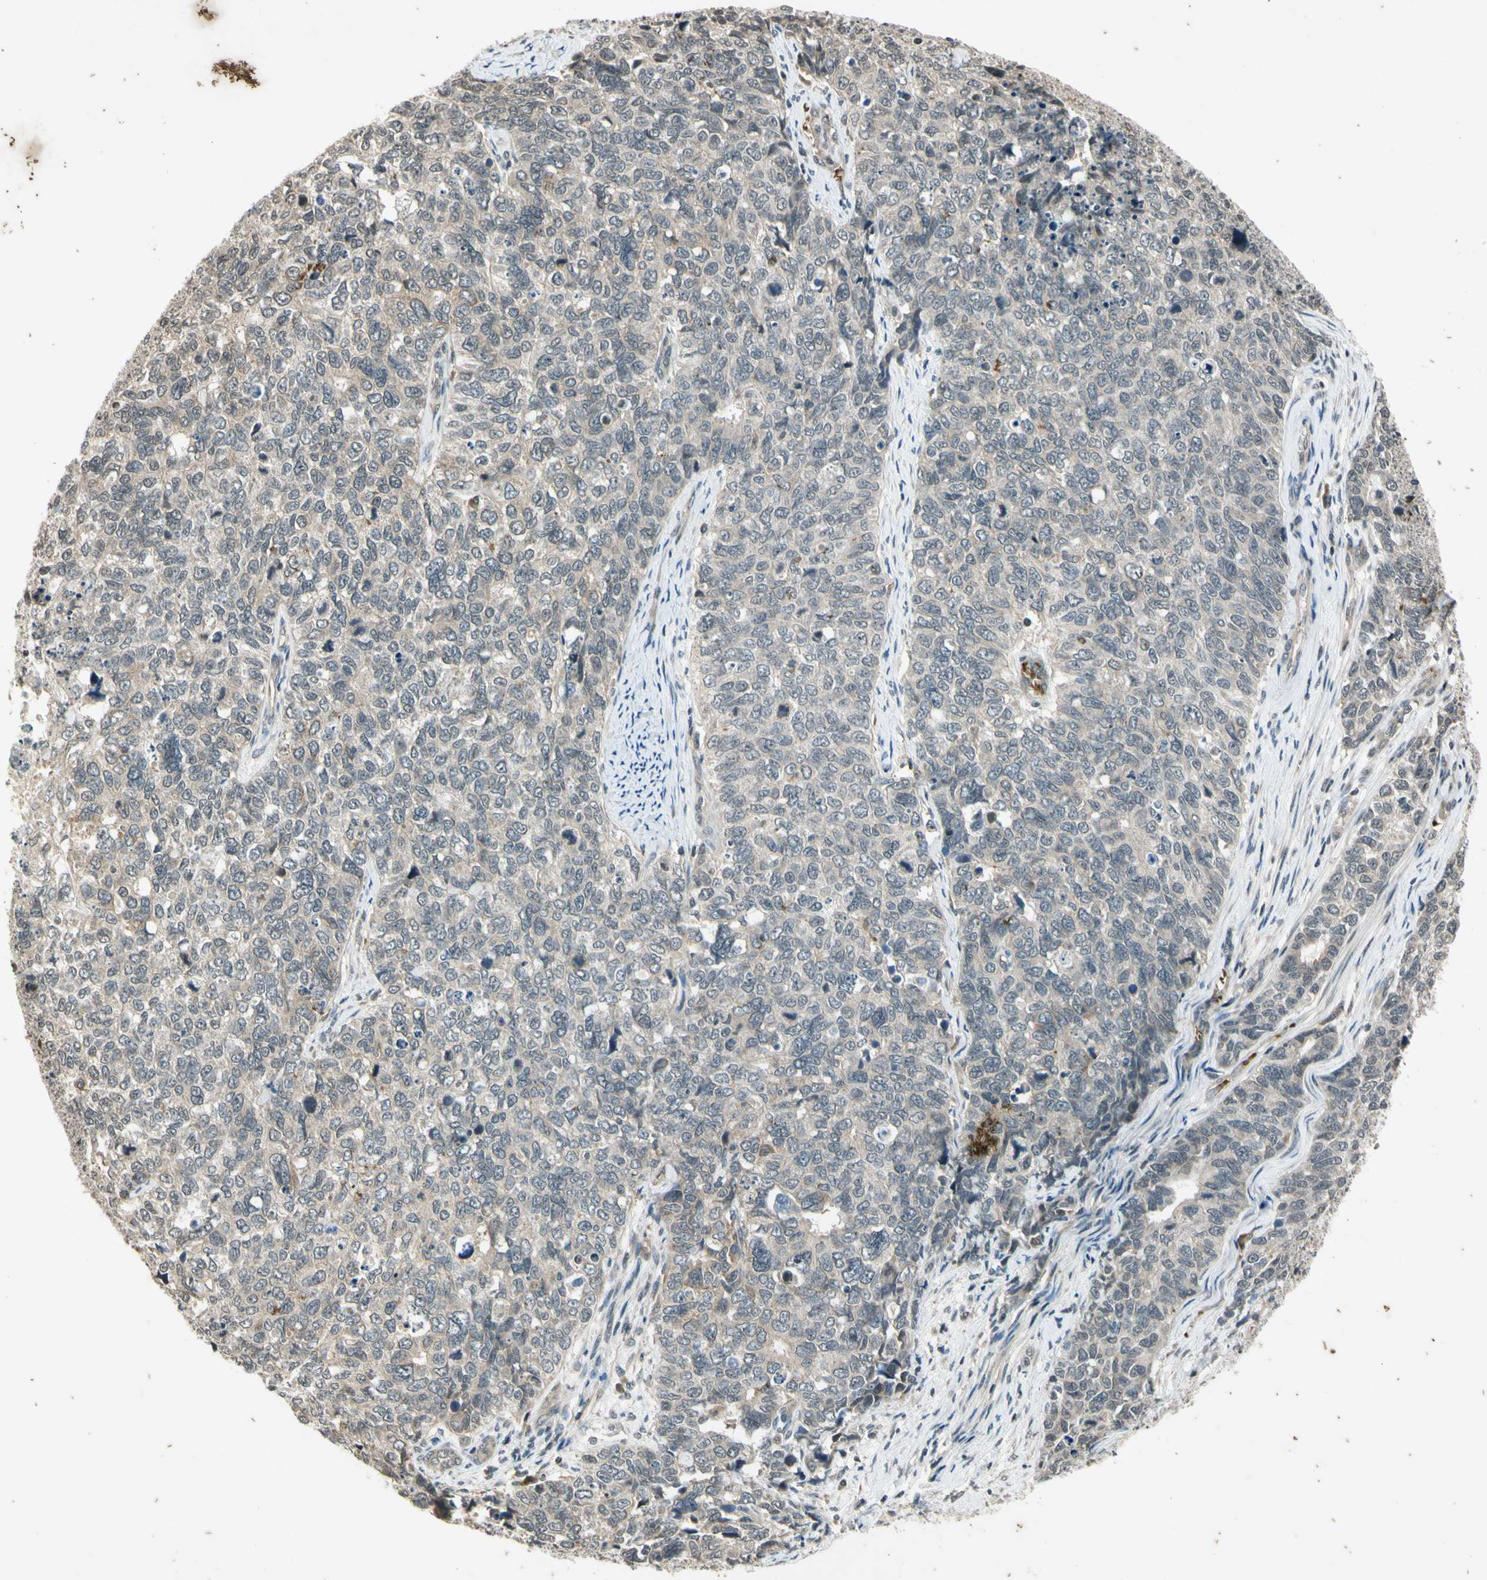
{"staining": {"intensity": "weak", "quantity": "<25%", "location": "cytoplasmic/membranous"}, "tissue": "cervical cancer", "cell_type": "Tumor cells", "image_type": "cancer", "snomed": [{"axis": "morphology", "description": "Squamous cell carcinoma, NOS"}, {"axis": "topography", "description": "Cervix"}], "caption": "Tumor cells are negative for protein expression in human squamous cell carcinoma (cervical).", "gene": "EFNB2", "patient": {"sex": "female", "age": 63}}